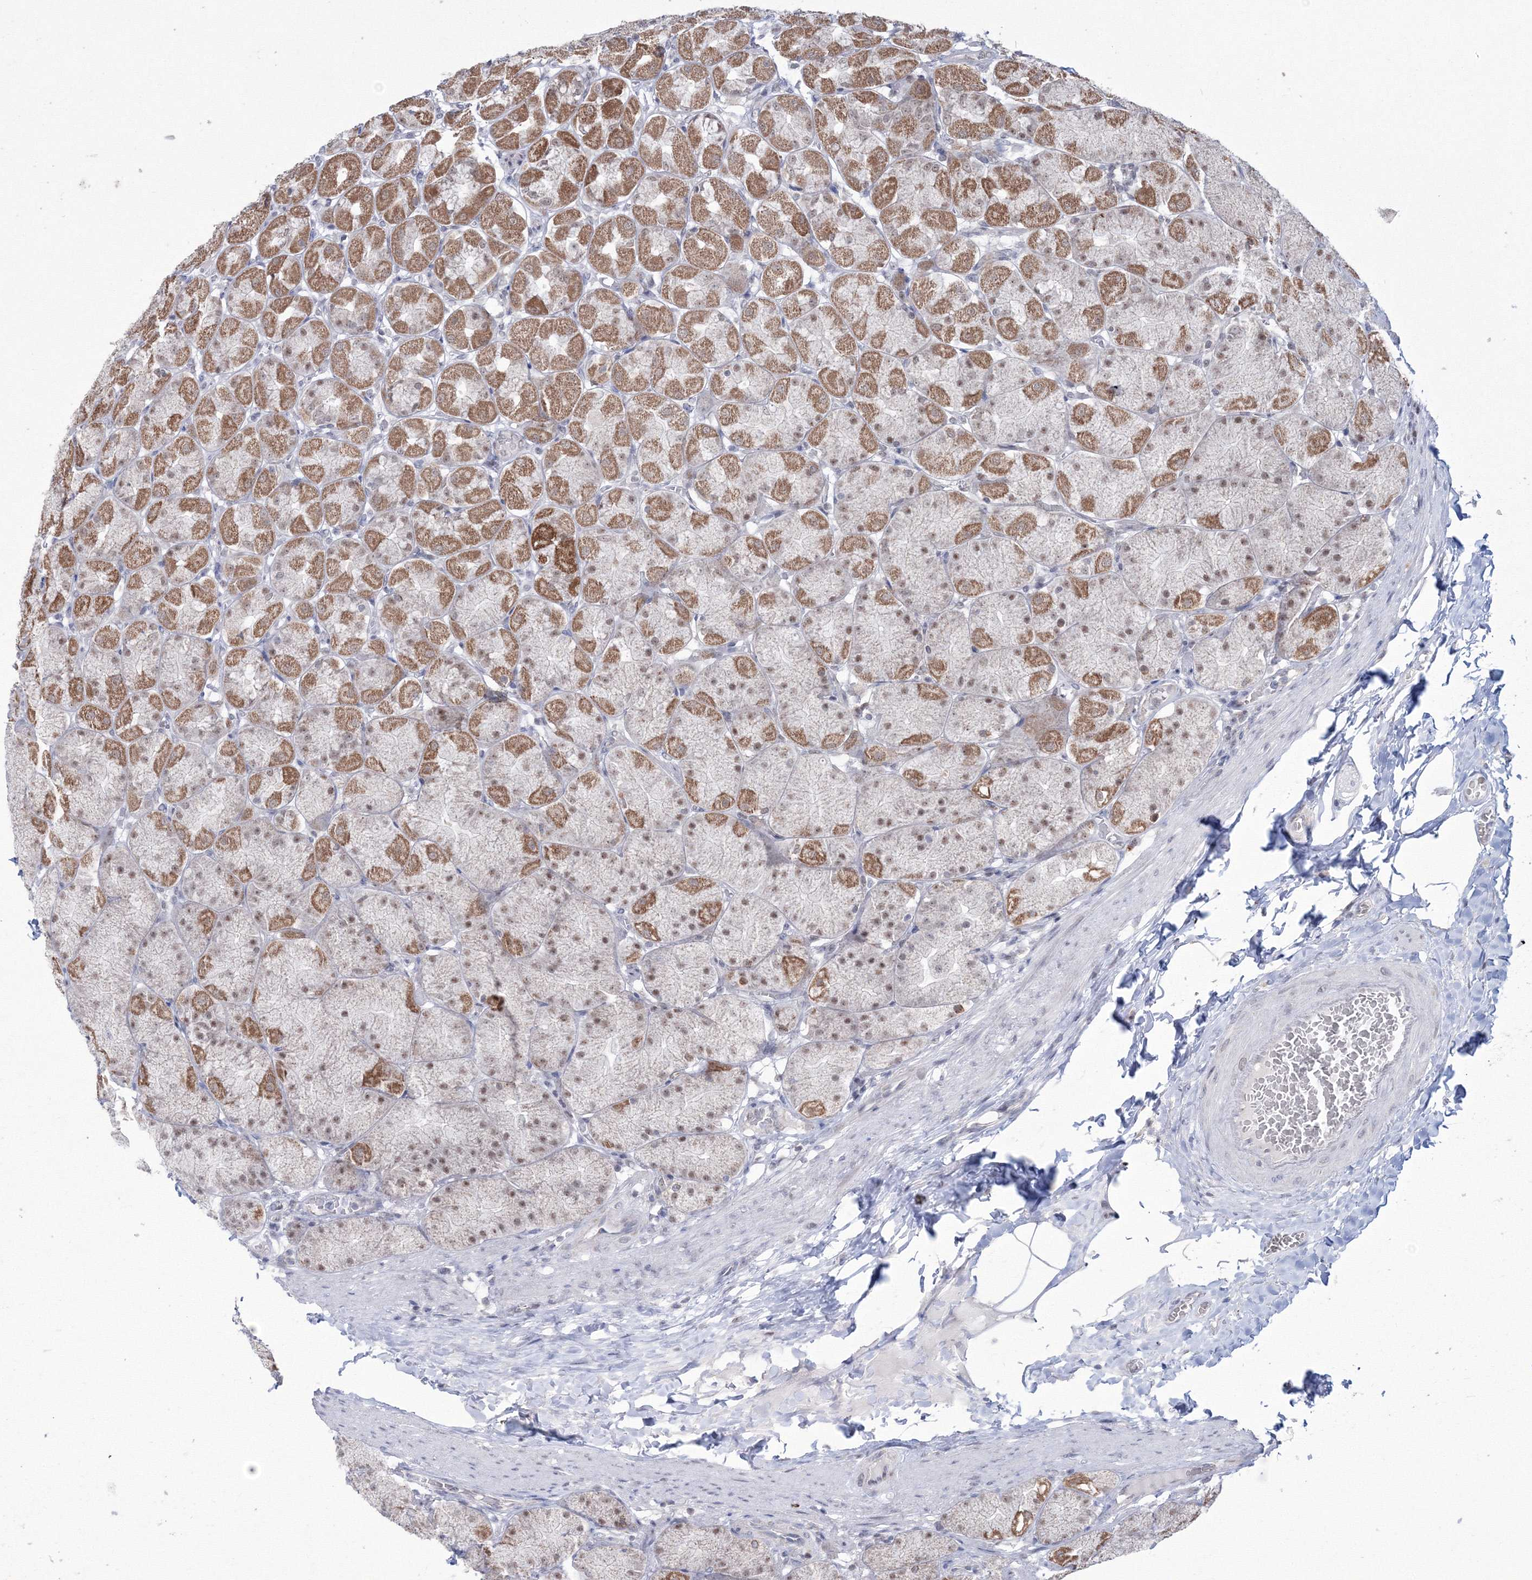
{"staining": {"intensity": "strong", "quantity": "25%-75%", "location": "cytoplasmic/membranous"}, "tissue": "stomach", "cell_type": "Glandular cells", "image_type": "normal", "snomed": [{"axis": "morphology", "description": "Normal tissue, NOS"}, {"axis": "topography", "description": "Stomach, upper"}], "caption": "Immunohistochemistry of unremarkable human stomach demonstrates high levels of strong cytoplasmic/membranous positivity in about 25%-75% of glandular cells. The staining is performed using DAB brown chromogen to label protein expression. The nuclei are counter-stained blue using hematoxylin.", "gene": "GRSF1", "patient": {"sex": "female", "age": 56}}